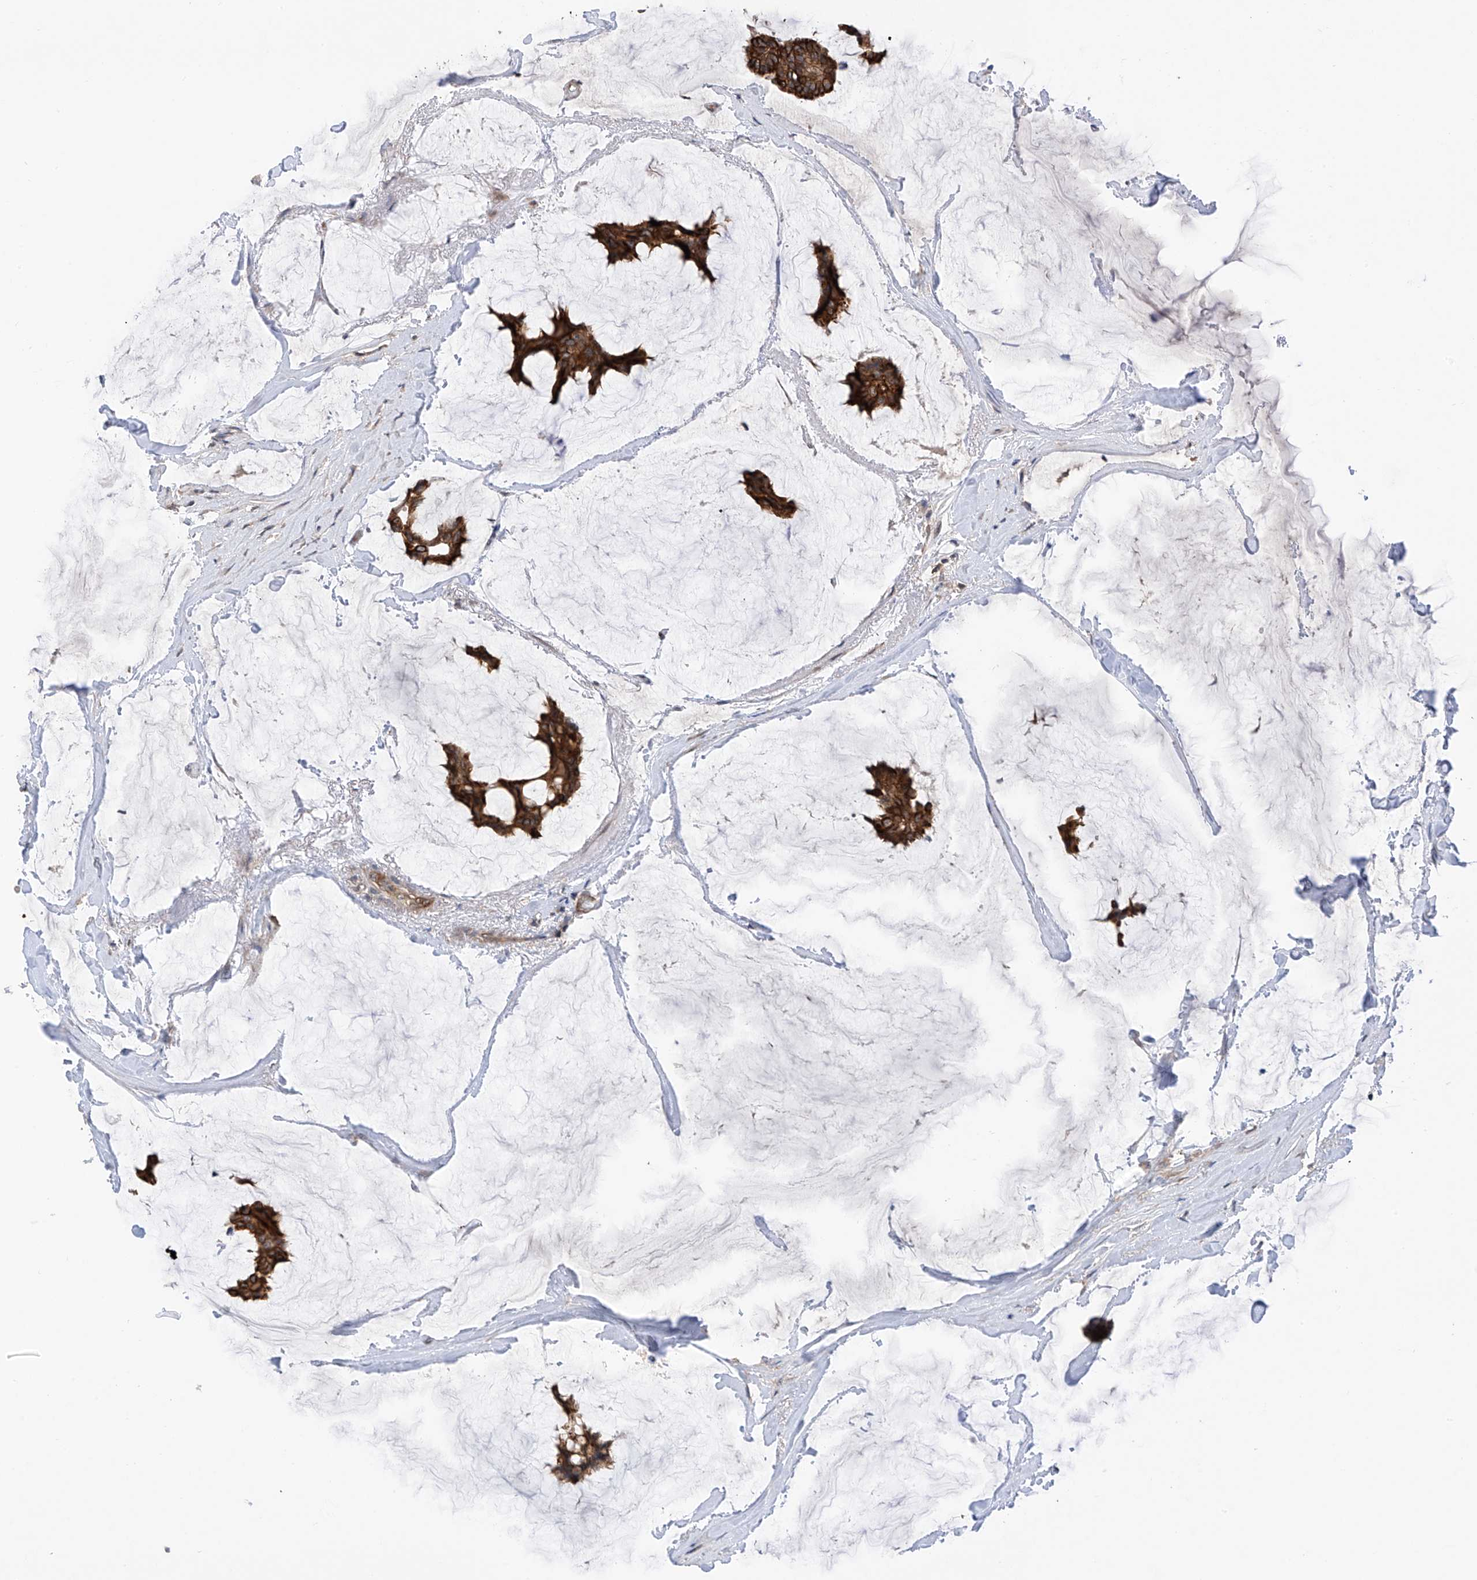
{"staining": {"intensity": "strong", "quantity": ">75%", "location": "cytoplasmic/membranous"}, "tissue": "breast cancer", "cell_type": "Tumor cells", "image_type": "cancer", "snomed": [{"axis": "morphology", "description": "Duct carcinoma"}, {"axis": "topography", "description": "Breast"}], "caption": "A brown stain shows strong cytoplasmic/membranous staining of a protein in human breast intraductal carcinoma tumor cells.", "gene": "RPAIN", "patient": {"sex": "female", "age": 93}}